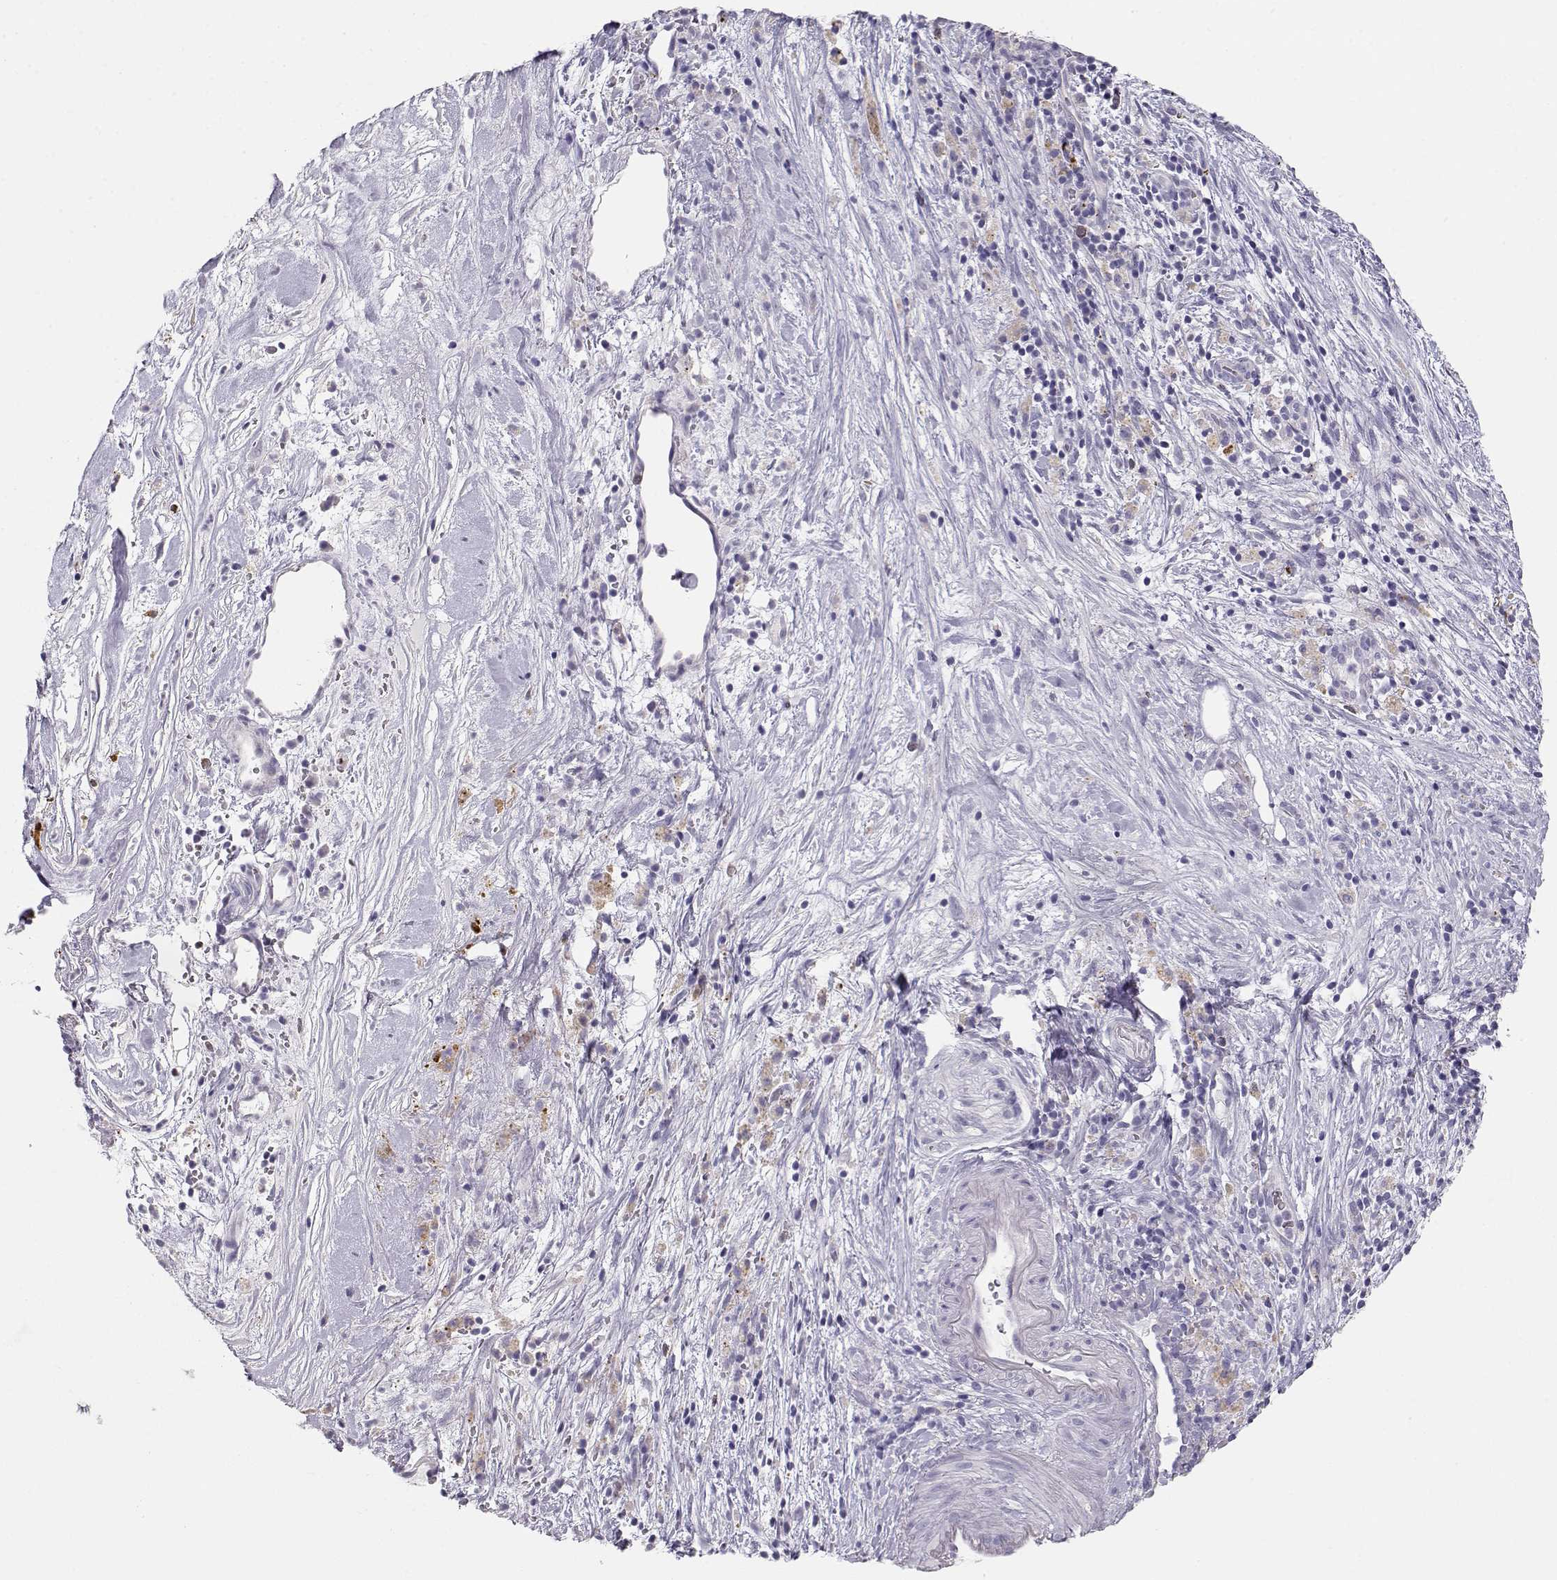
{"staining": {"intensity": "negative", "quantity": "none", "location": "none"}, "tissue": "pancreatic cancer", "cell_type": "Tumor cells", "image_type": "cancer", "snomed": [{"axis": "morphology", "description": "Adenocarcinoma, NOS"}, {"axis": "topography", "description": "Pancreas"}], "caption": "Immunohistochemistry (IHC) of pancreatic cancer shows no expression in tumor cells.", "gene": "NUTM1", "patient": {"sex": "male", "age": 44}}